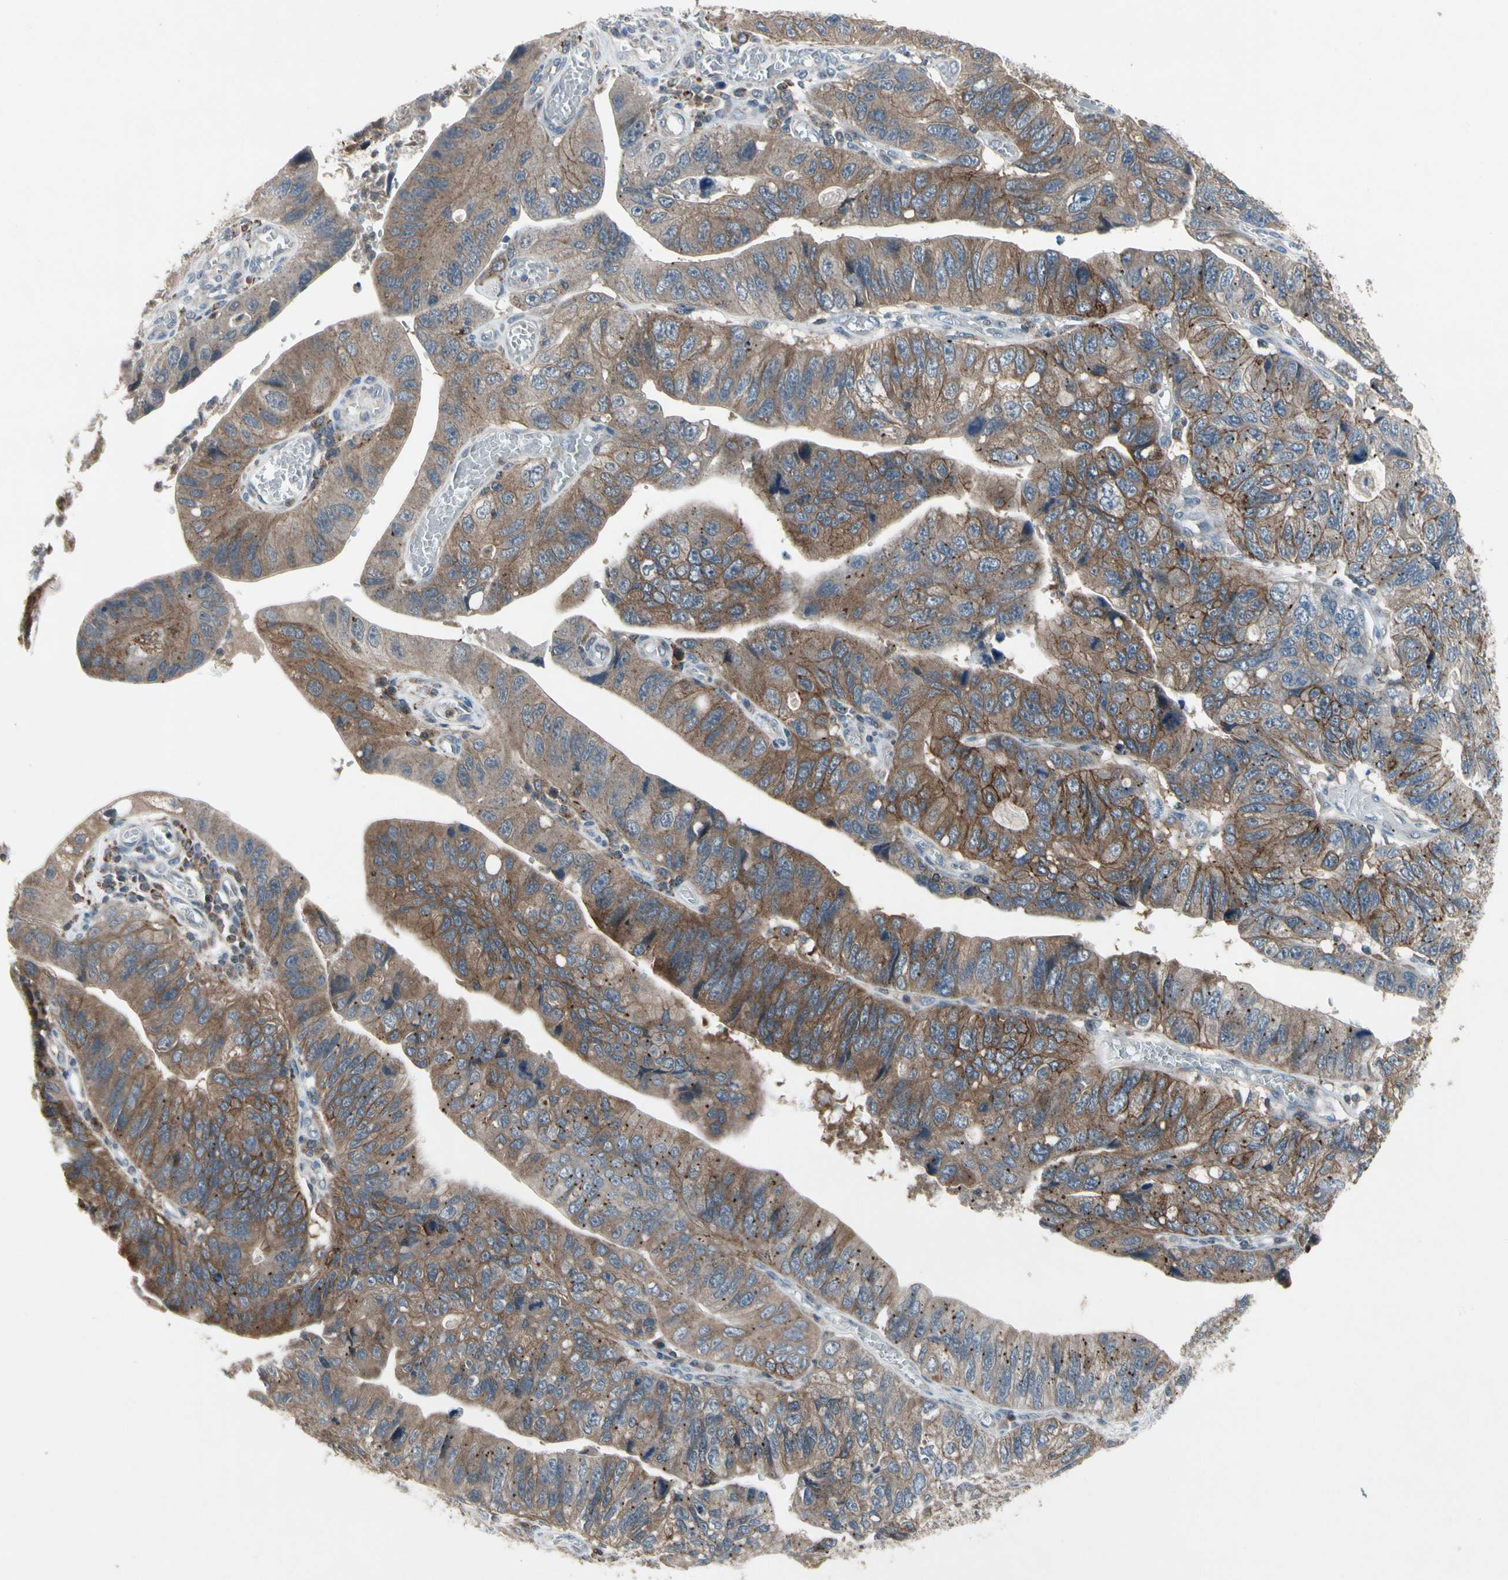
{"staining": {"intensity": "moderate", "quantity": ">75%", "location": "cytoplasmic/membranous"}, "tissue": "stomach cancer", "cell_type": "Tumor cells", "image_type": "cancer", "snomed": [{"axis": "morphology", "description": "Adenocarcinoma, NOS"}, {"axis": "topography", "description": "Stomach"}], "caption": "Human adenocarcinoma (stomach) stained with a brown dye exhibits moderate cytoplasmic/membranous positive positivity in about >75% of tumor cells.", "gene": "NMI", "patient": {"sex": "male", "age": 59}}